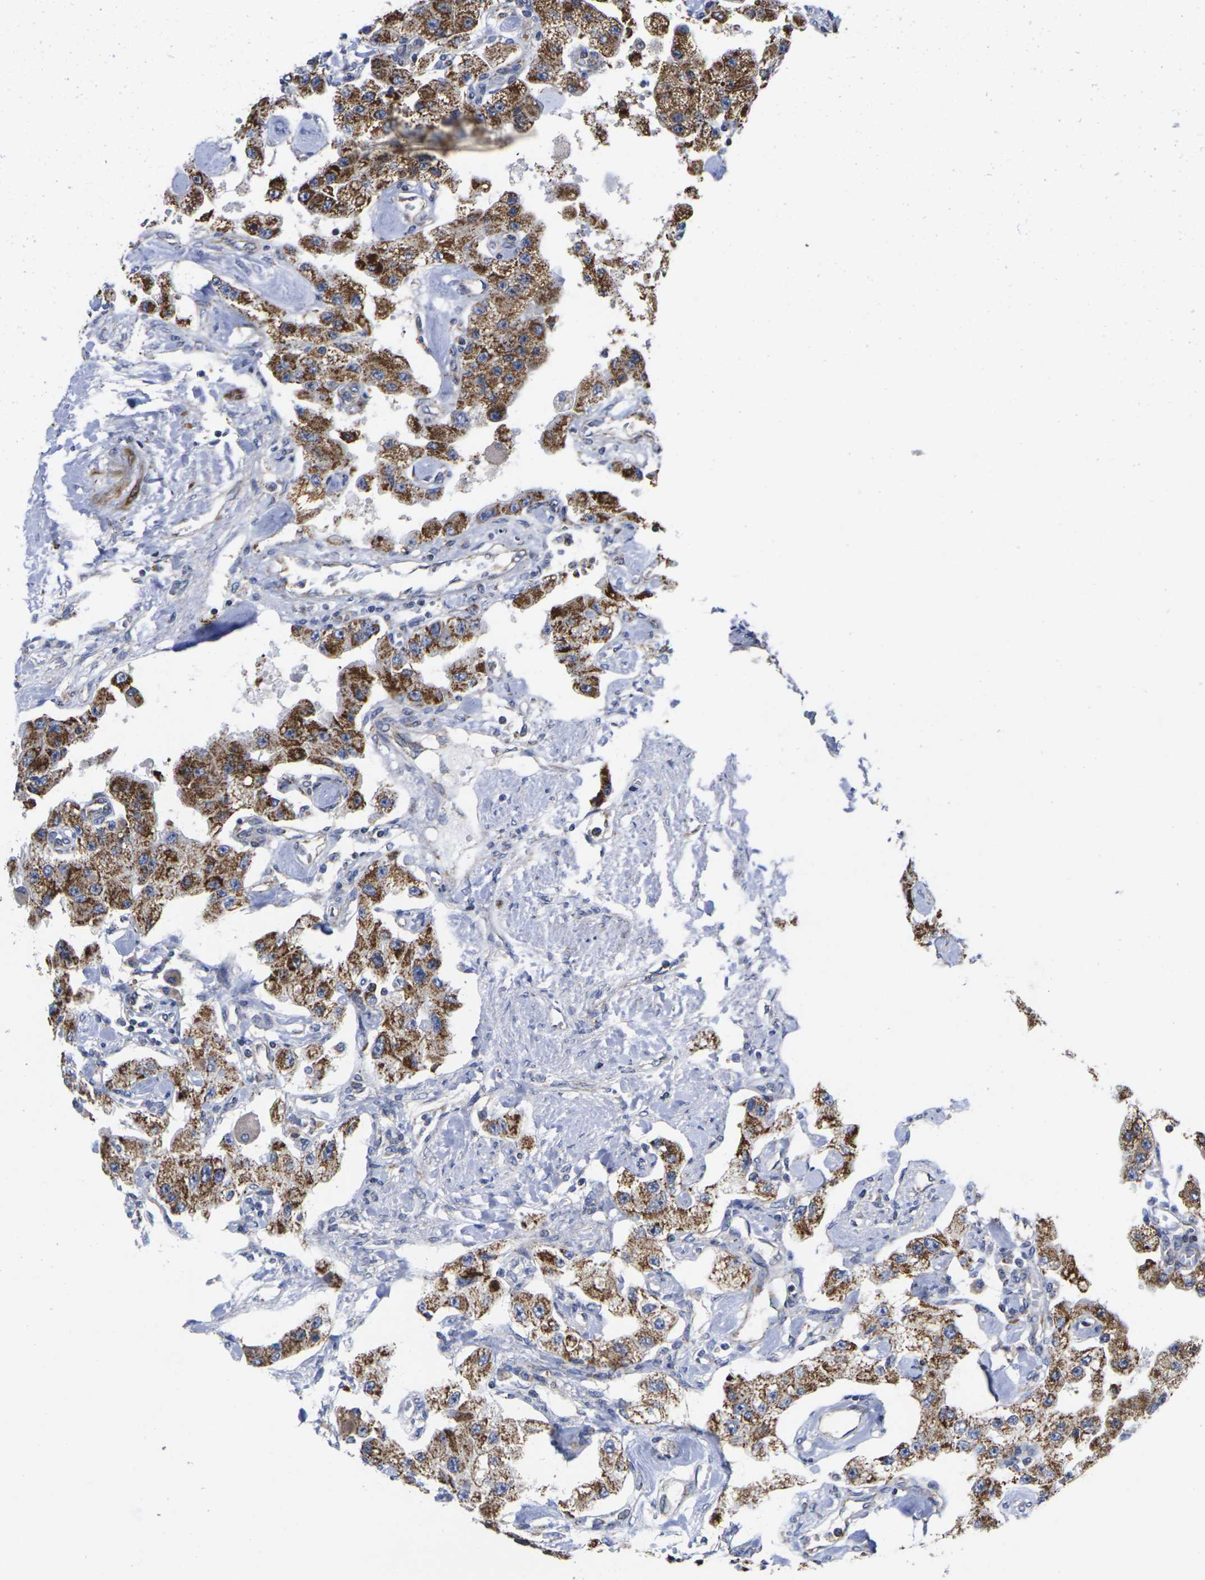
{"staining": {"intensity": "strong", "quantity": ">75%", "location": "cytoplasmic/membranous"}, "tissue": "carcinoid", "cell_type": "Tumor cells", "image_type": "cancer", "snomed": [{"axis": "morphology", "description": "Carcinoid, malignant, NOS"}, {"axis": "topography", "description": "Pancreas"}], "caption": "Carcinoid stained with DAB (3,3'-diaminobenzidine) immunohistochemistry shows high levels of strong cytoplasmic/membranous positivity in approximately >75% of tumor cells.", "gene": "P2RY11", "patient": {"sex": "male", "age": 41}}